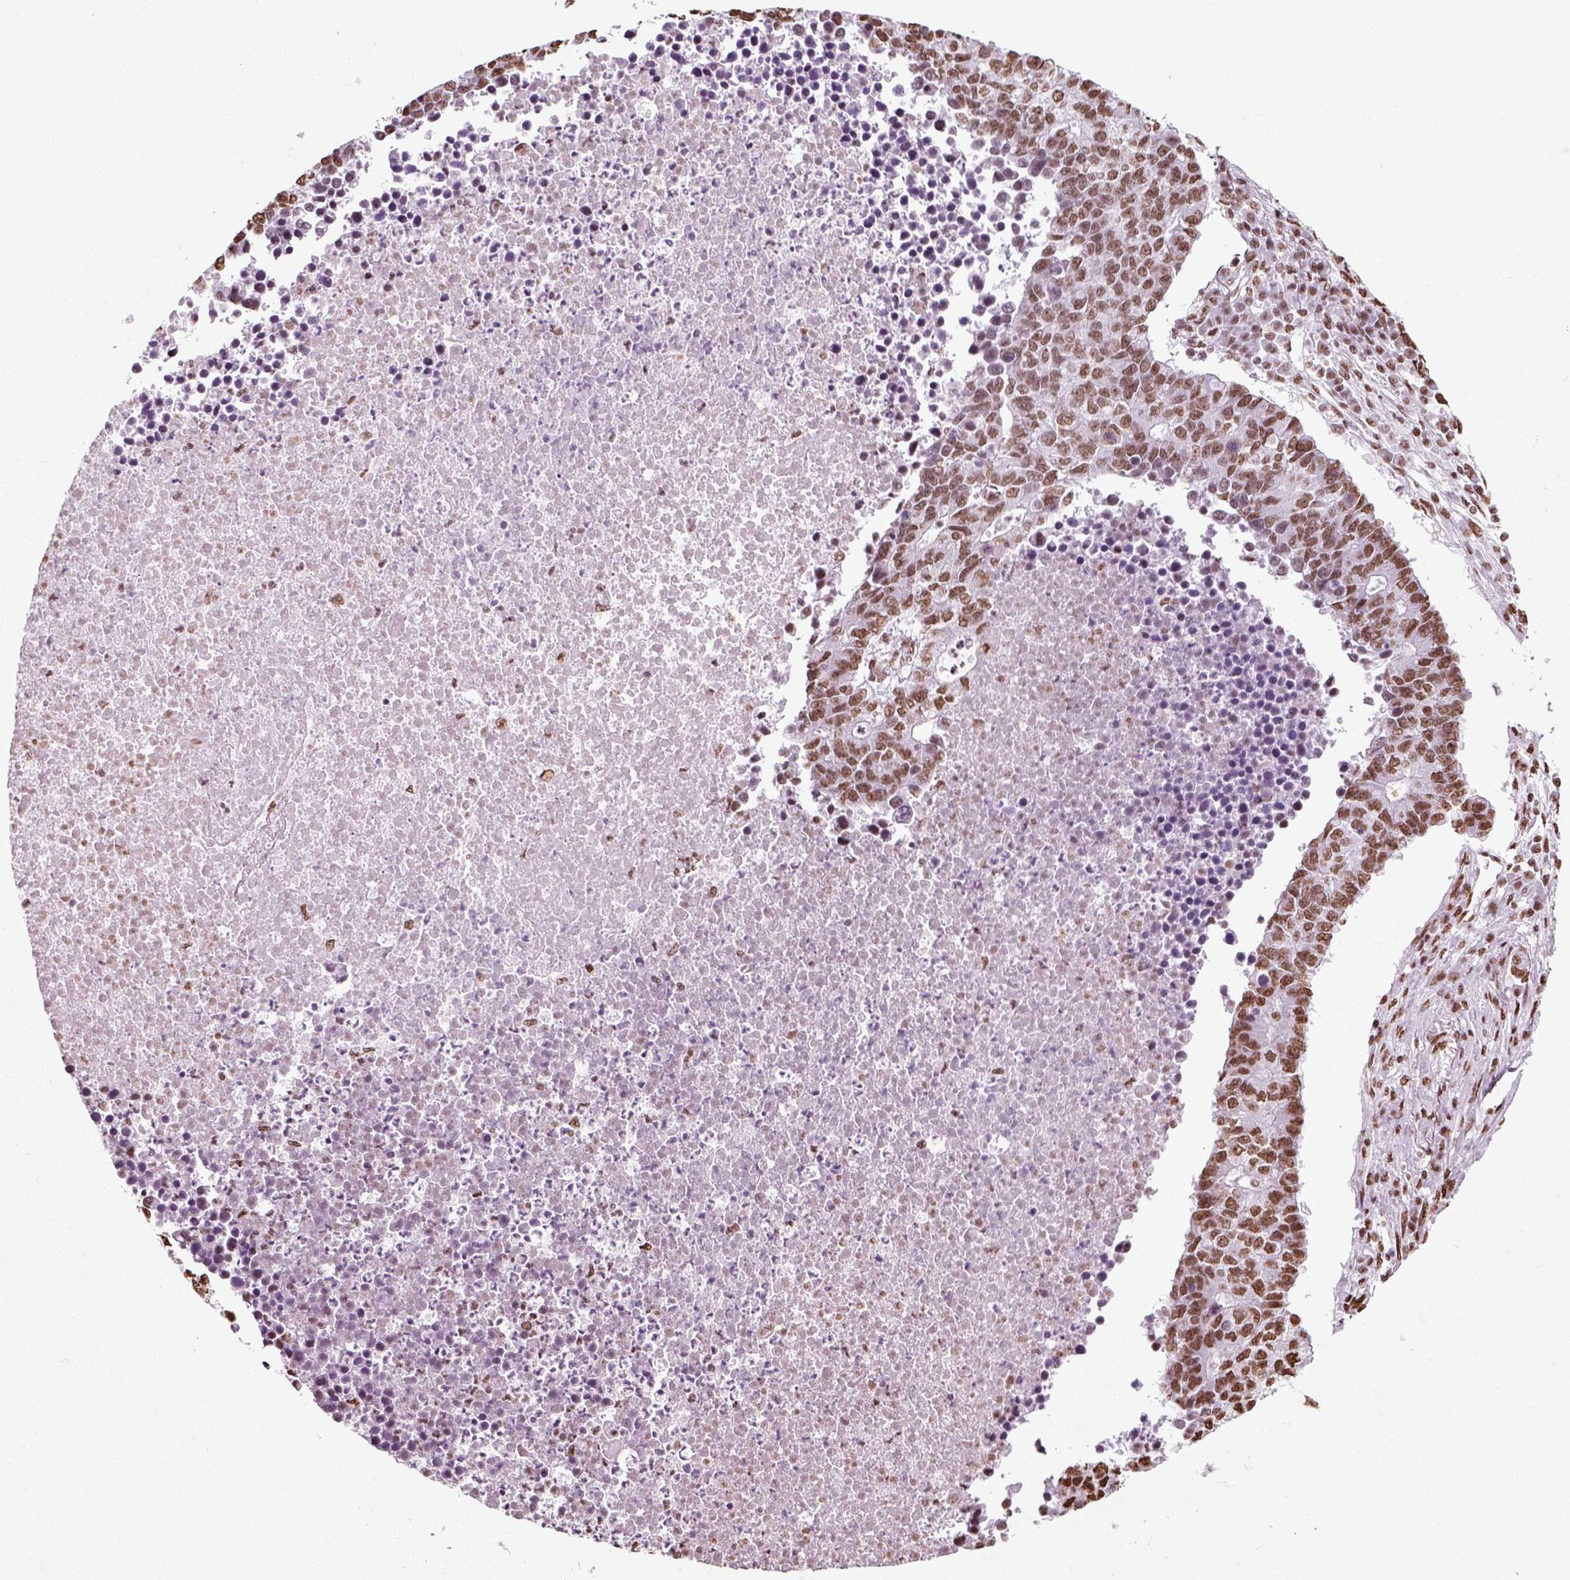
{"staining": {"intensity": "moderate", "quantity": ">75%", "location": "nuclear"}, "tissue": "lung cancer", "cell_type": "Tumor cells", "image_type": "cancer", "snomed": [{"axis": "morphology", "description": "Adenocarcinoma, NOS"}, {"axis": "topography", "description": "Lung"}], "caption": "This image displays immunohistochemistry (IHC) staining of human lung cancer (adenocarcinoma), with medium moderate nuclear staining in about >75% of tumor cells.", "gene": "POLR1H", "patient": {"sex": "male", "age": 57}}